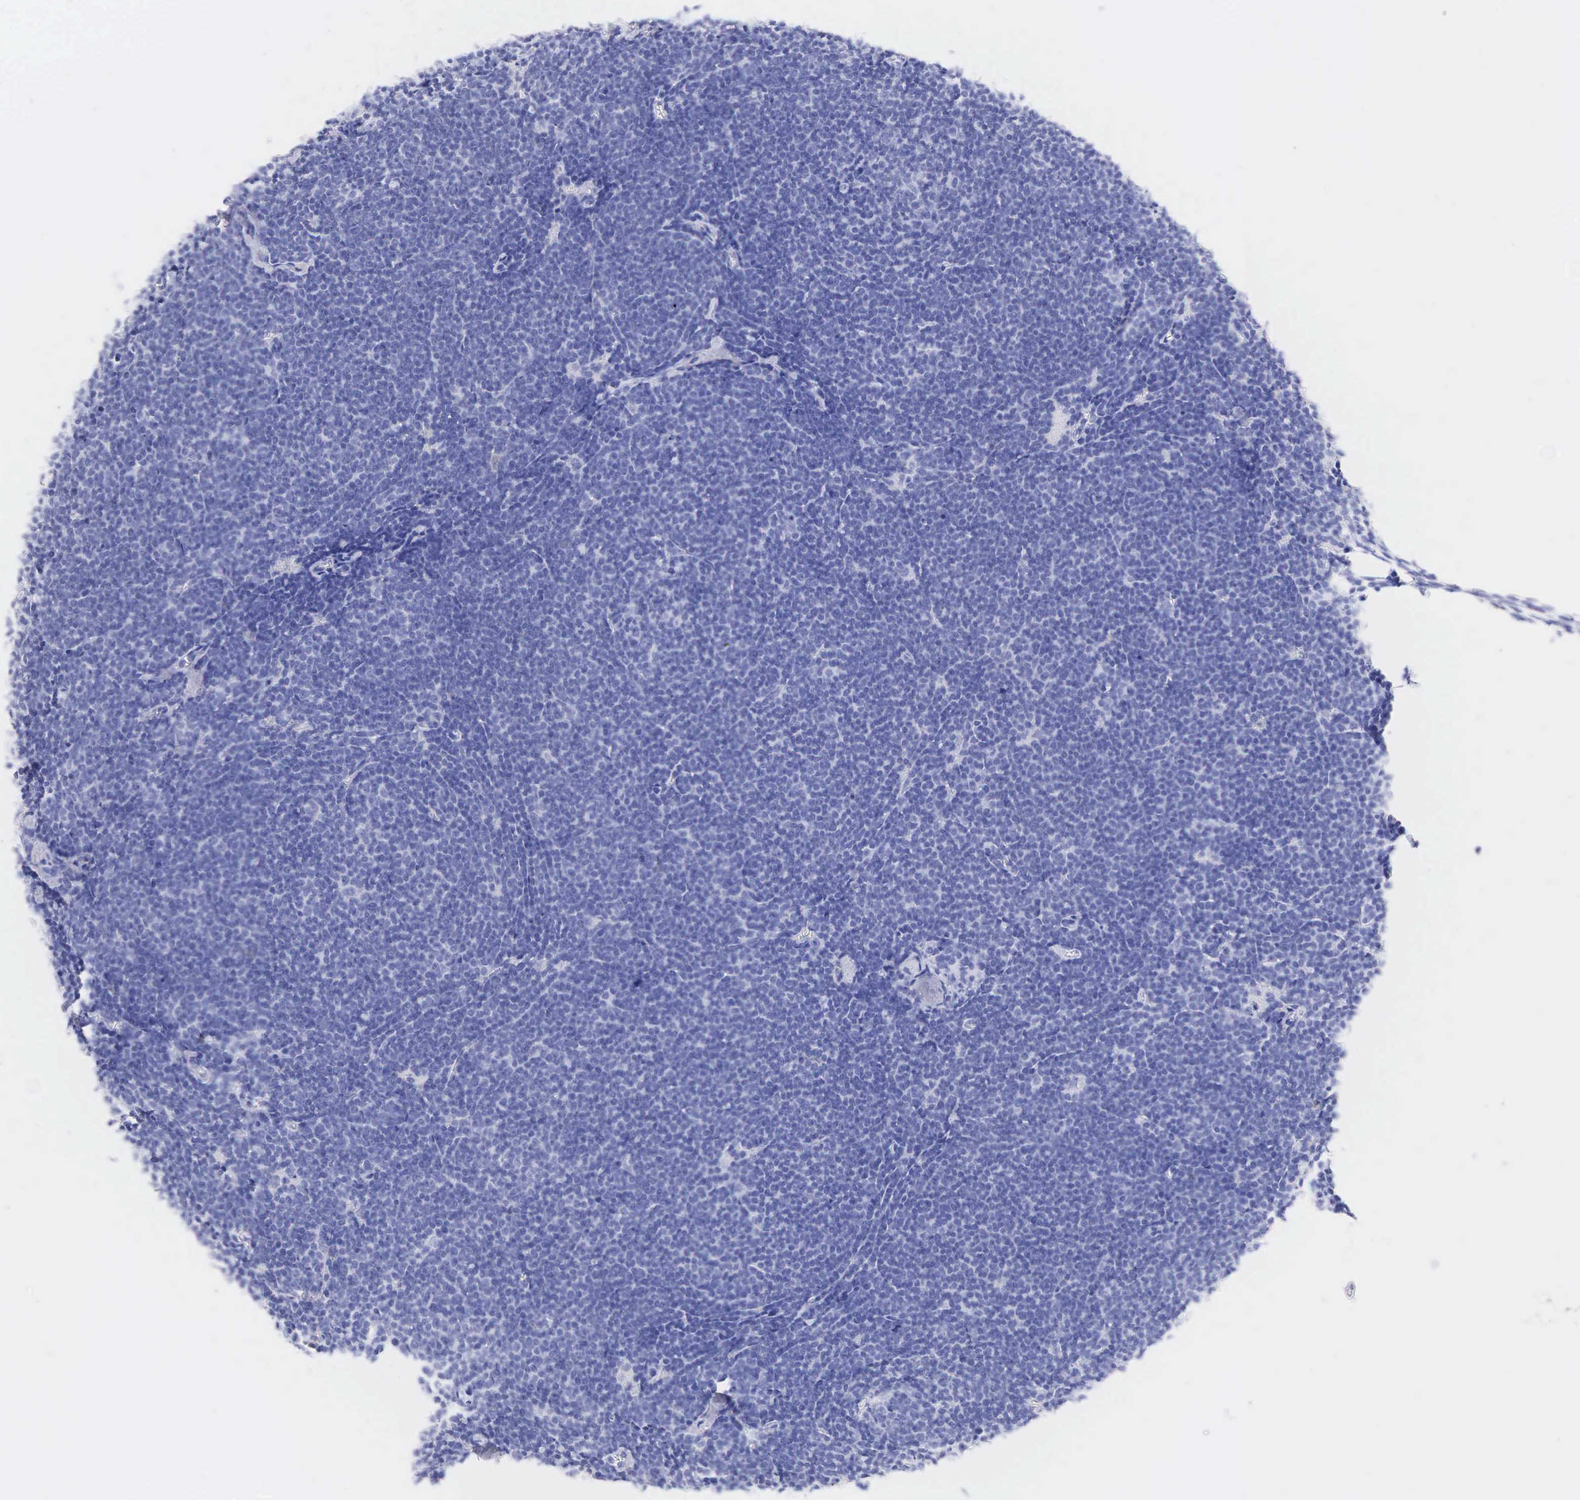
{"staining": {"intensity": "negative", "quantity": "none", "location": "none"}, "tissue": "lymphoma", "cell_type": "Tumor cells", "image_type": "cancer", "snomed": [{"axis": "morphology", "description": "Malignant lymphoma, non-Hodgkin's type, Low grade"}, {"axis": "topography", "description": "Lymph node"}], "caption": "High magnification brightfield microscopy of lymphoma stained with DAB (3,3'-diaminobenzidine) (brown) and counterstained with hematoxylin (blue): tumor cells show no significant positivity.", "gene": "KRT14", "patient": {"sex": "male", "age": 65}}